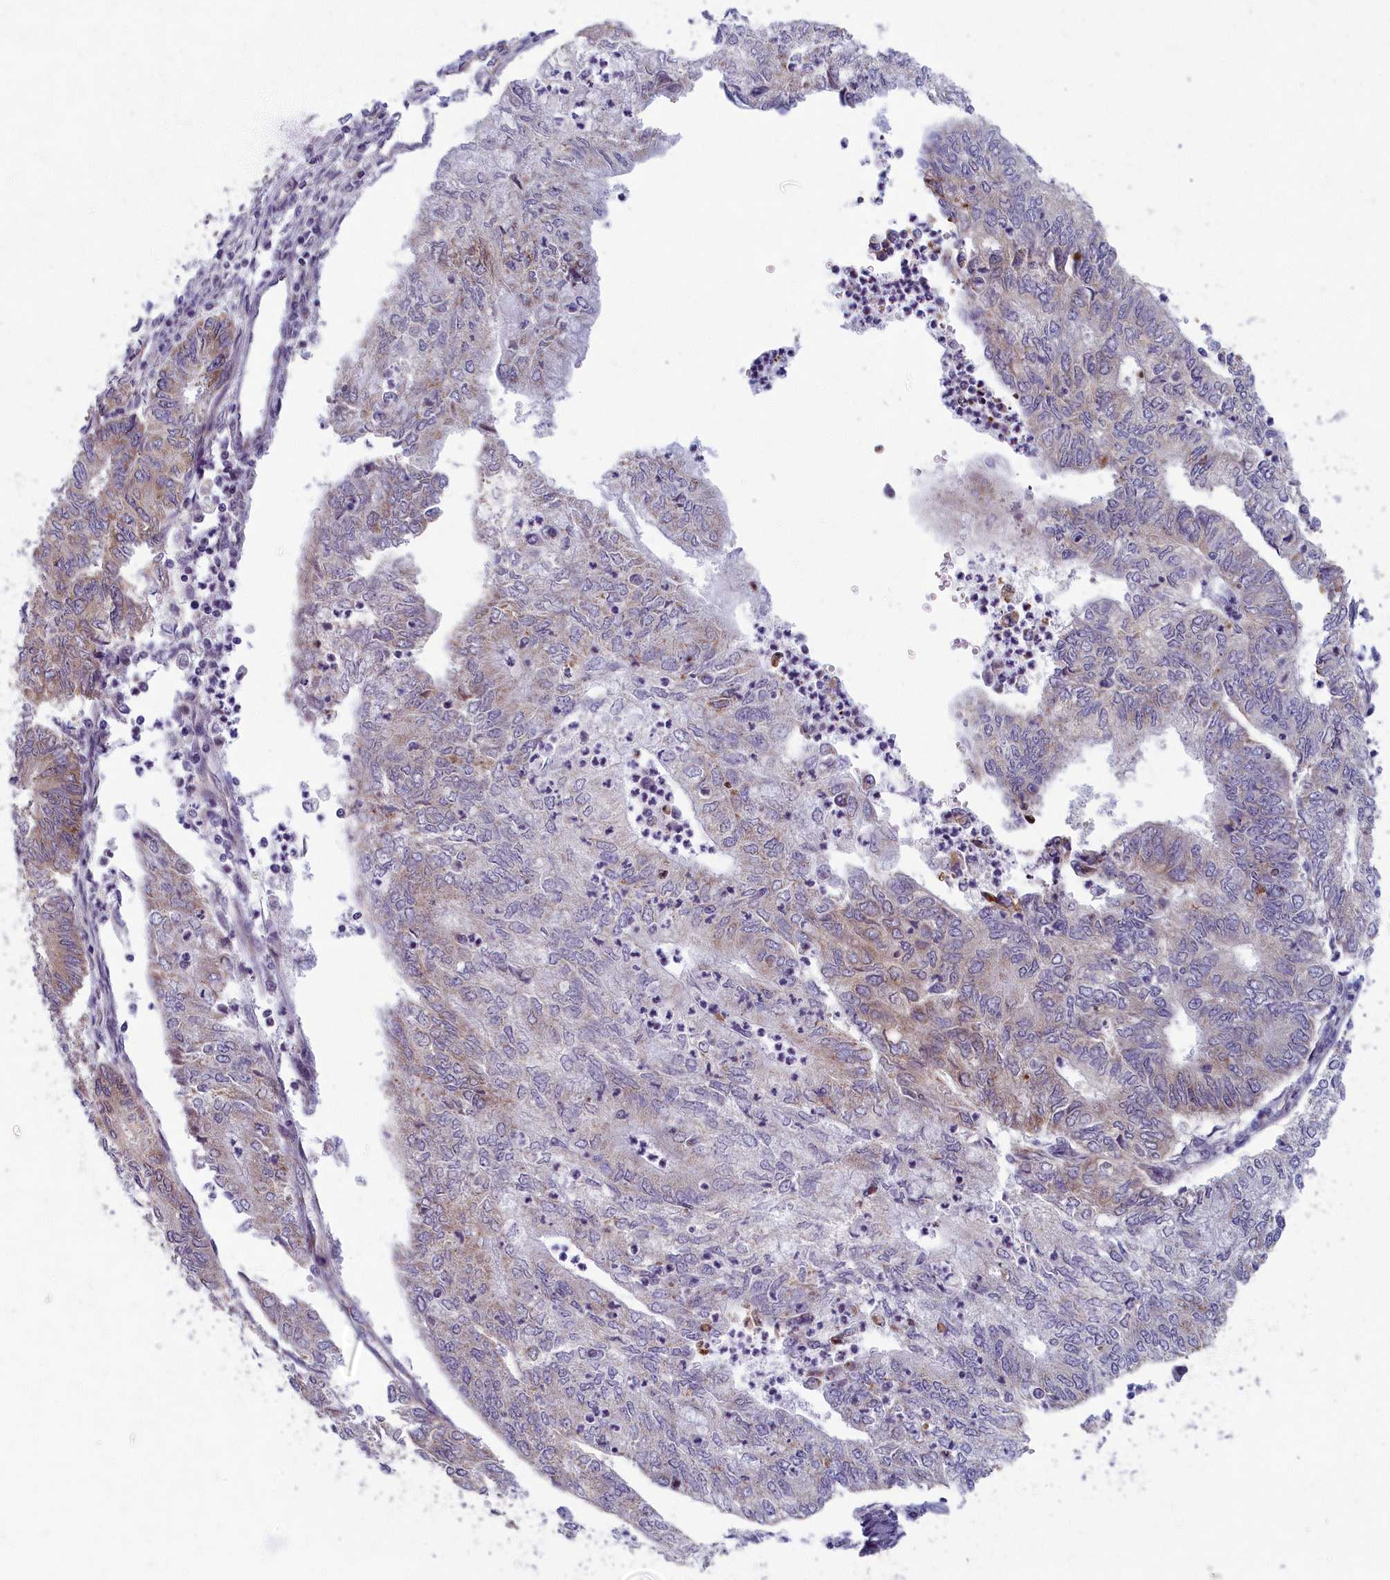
{"staining": {"intensity": "moderate", "quantity": "<25%", "location": "cytoplasmic/membranous"}, "tissue": "endometrial cancer", "cell_type": "Tumor cells", "image_type": "cancer", "snomed": [{"axis": "morphology", "description": "Adenocarcinoma, NOS"}, {"axis": "topography", "description": "Endometrium"}], "caption": "A photomicrograph showing moderate cytoplasmic/membranous staining in about <25% of tumor cells in endometrial adenocarcinoma, as visualized by brown immunohistochemical staining.", "gene": "MRPS25", "patient": {"sex": "female", "age": 68}}